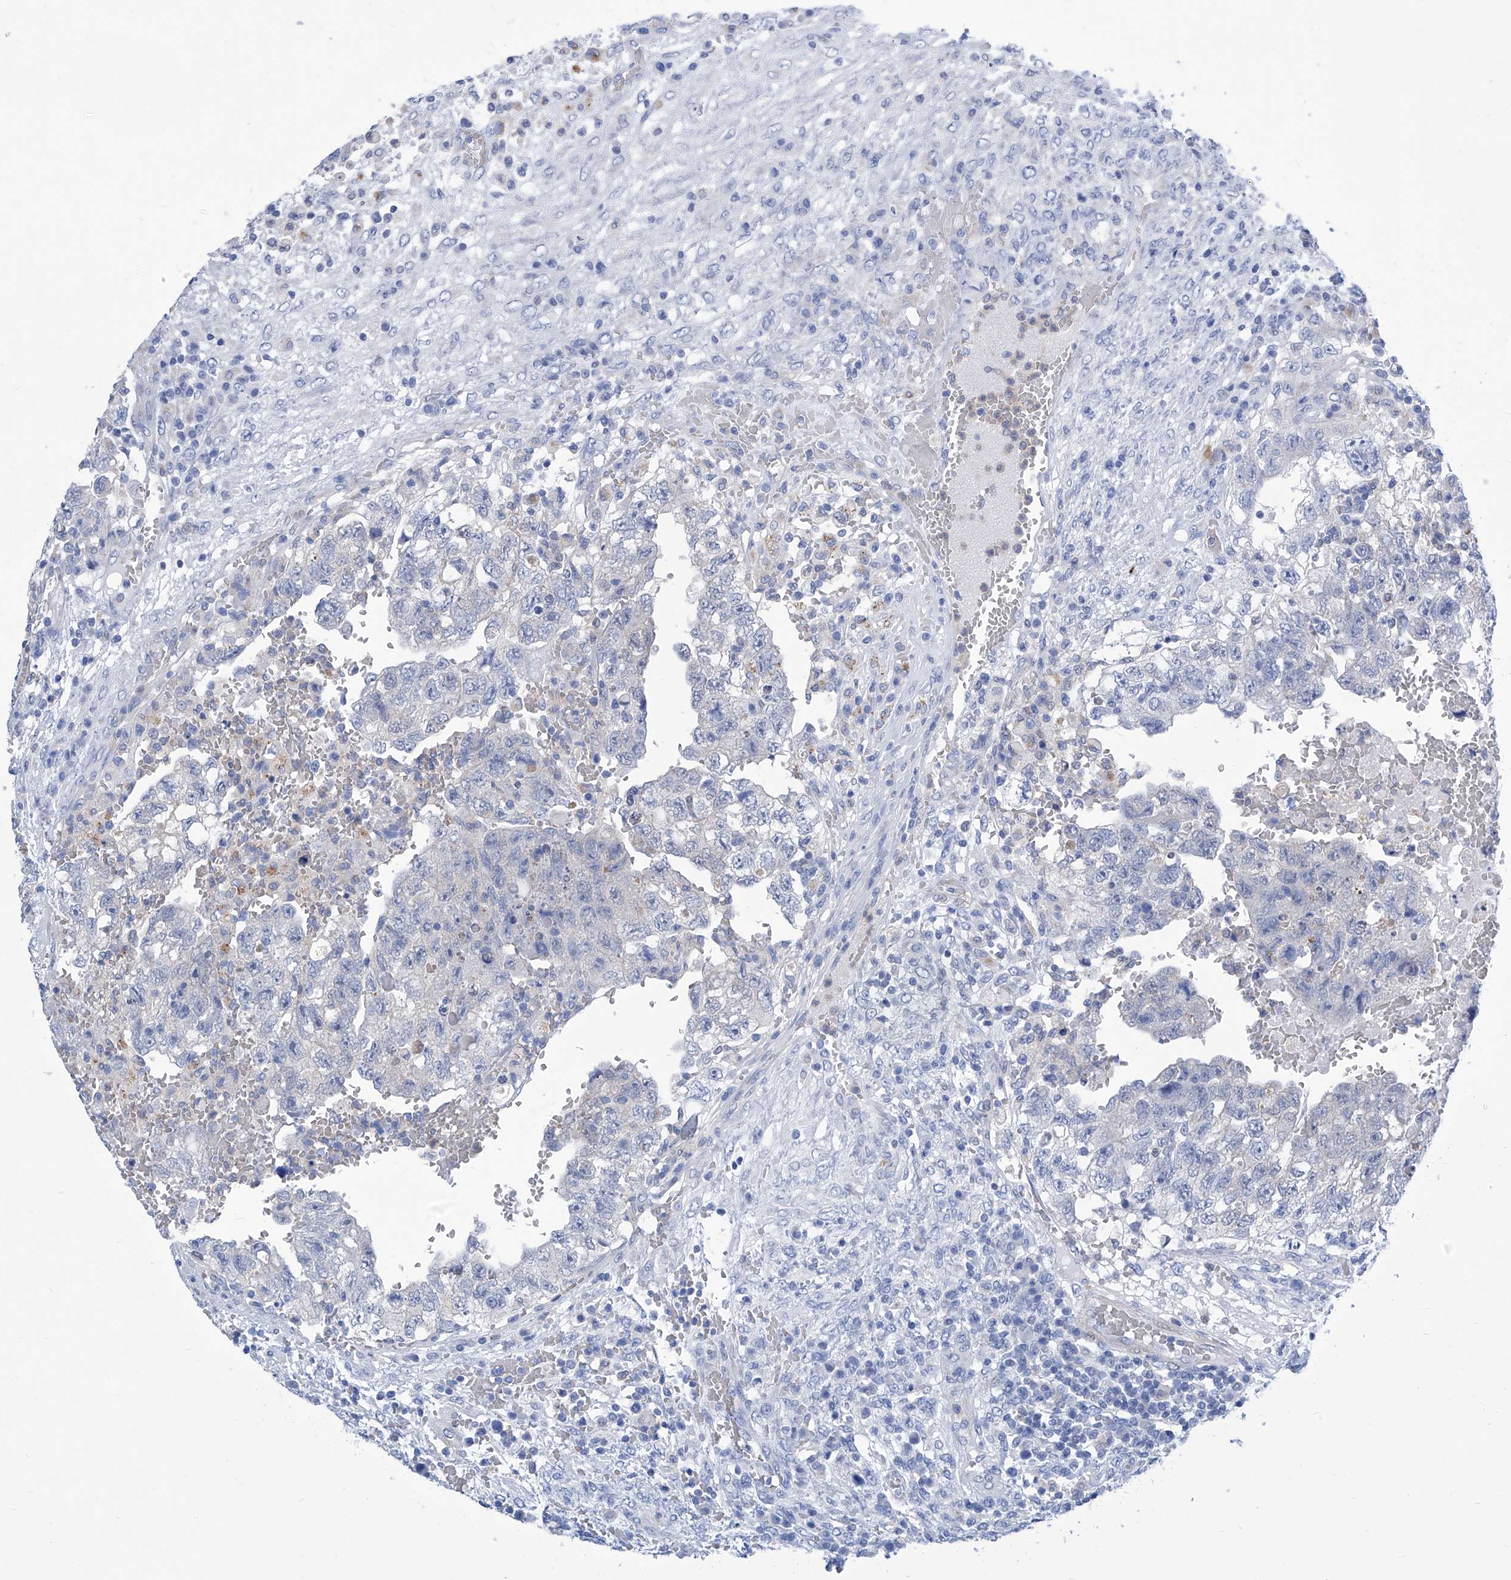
{"staining": {"intensity": "negative", "quantity": "none", "location": "none"}, "tissue": "testis cancer", "cell_type": "Tumor cells", "image_type": "cancer", "snomed": [{"axis": "morphology", "description": "Carcinoma, Embryonal, NOS"}, {"axis": "topography", "description": "Testis"}], "caption": "Testis cancer (embryonal carcinoma) was stained to show a protein in brown. There is no significant staining in tumor cells.", "gene": "IMPA2", "patient": {"sex": "male", "age": 36}}